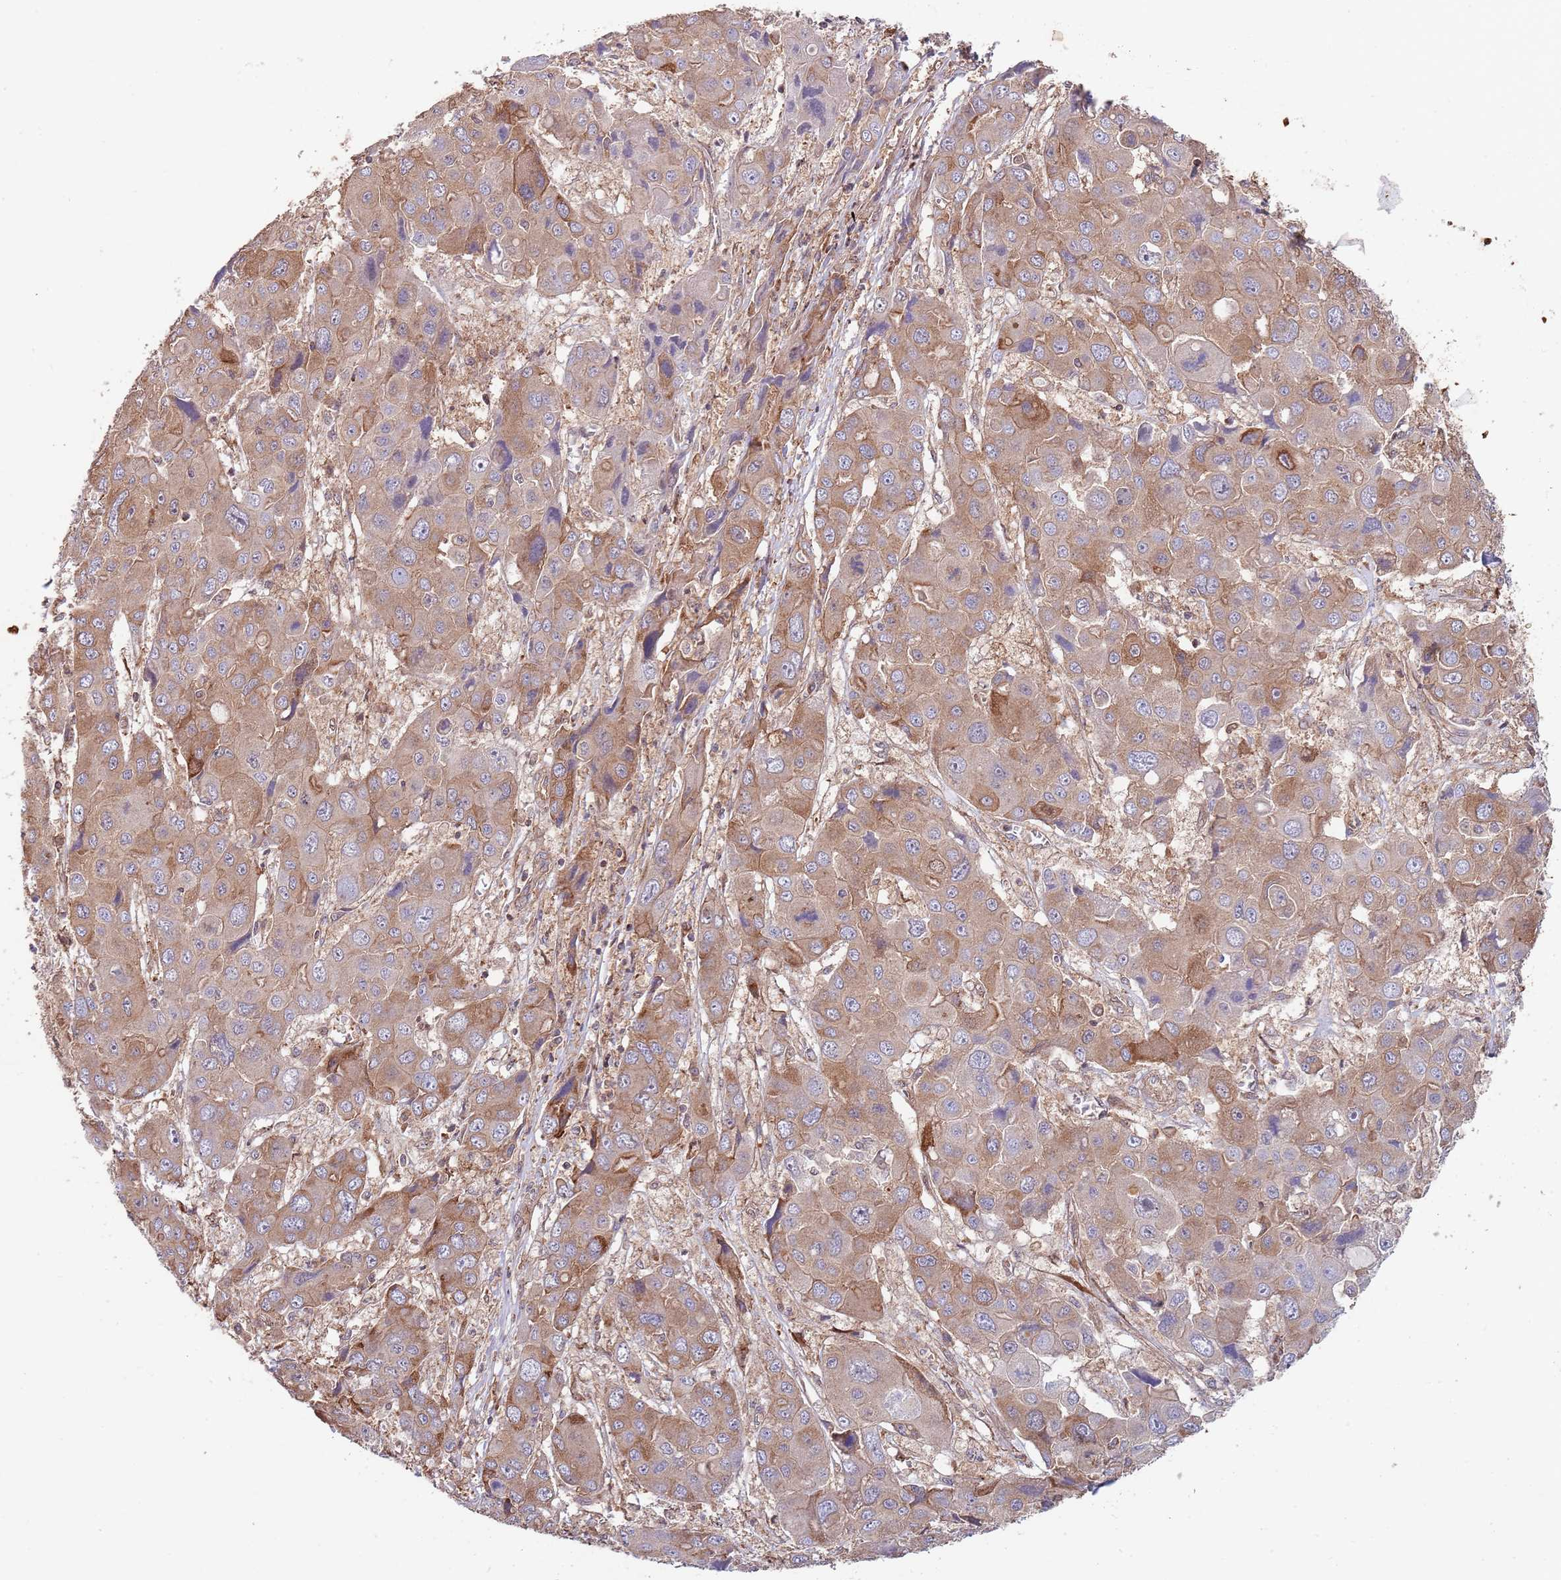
{"staining": {"intensity": "moderate", "quantity": "25%-75%", "location": "cytoplasmic/membranous"}, "tissue": "liver cancer", "cell_type": "Tumor cells", "image_type": "cancer", "snomed": [{"axis": "morphology", "description": "Cholangiocarcinoma"}, {"axis": "topography", "description": "Liver"}], "caption": "Immunohistochemical staining of human liver cholangiocarcinoma displays medium levels of moderate cytoplasmic/membranous expression in about 25%-75% of tumor cells.", "gene": "RNF19B", "patient": {"sex": "male", "age": 67}}